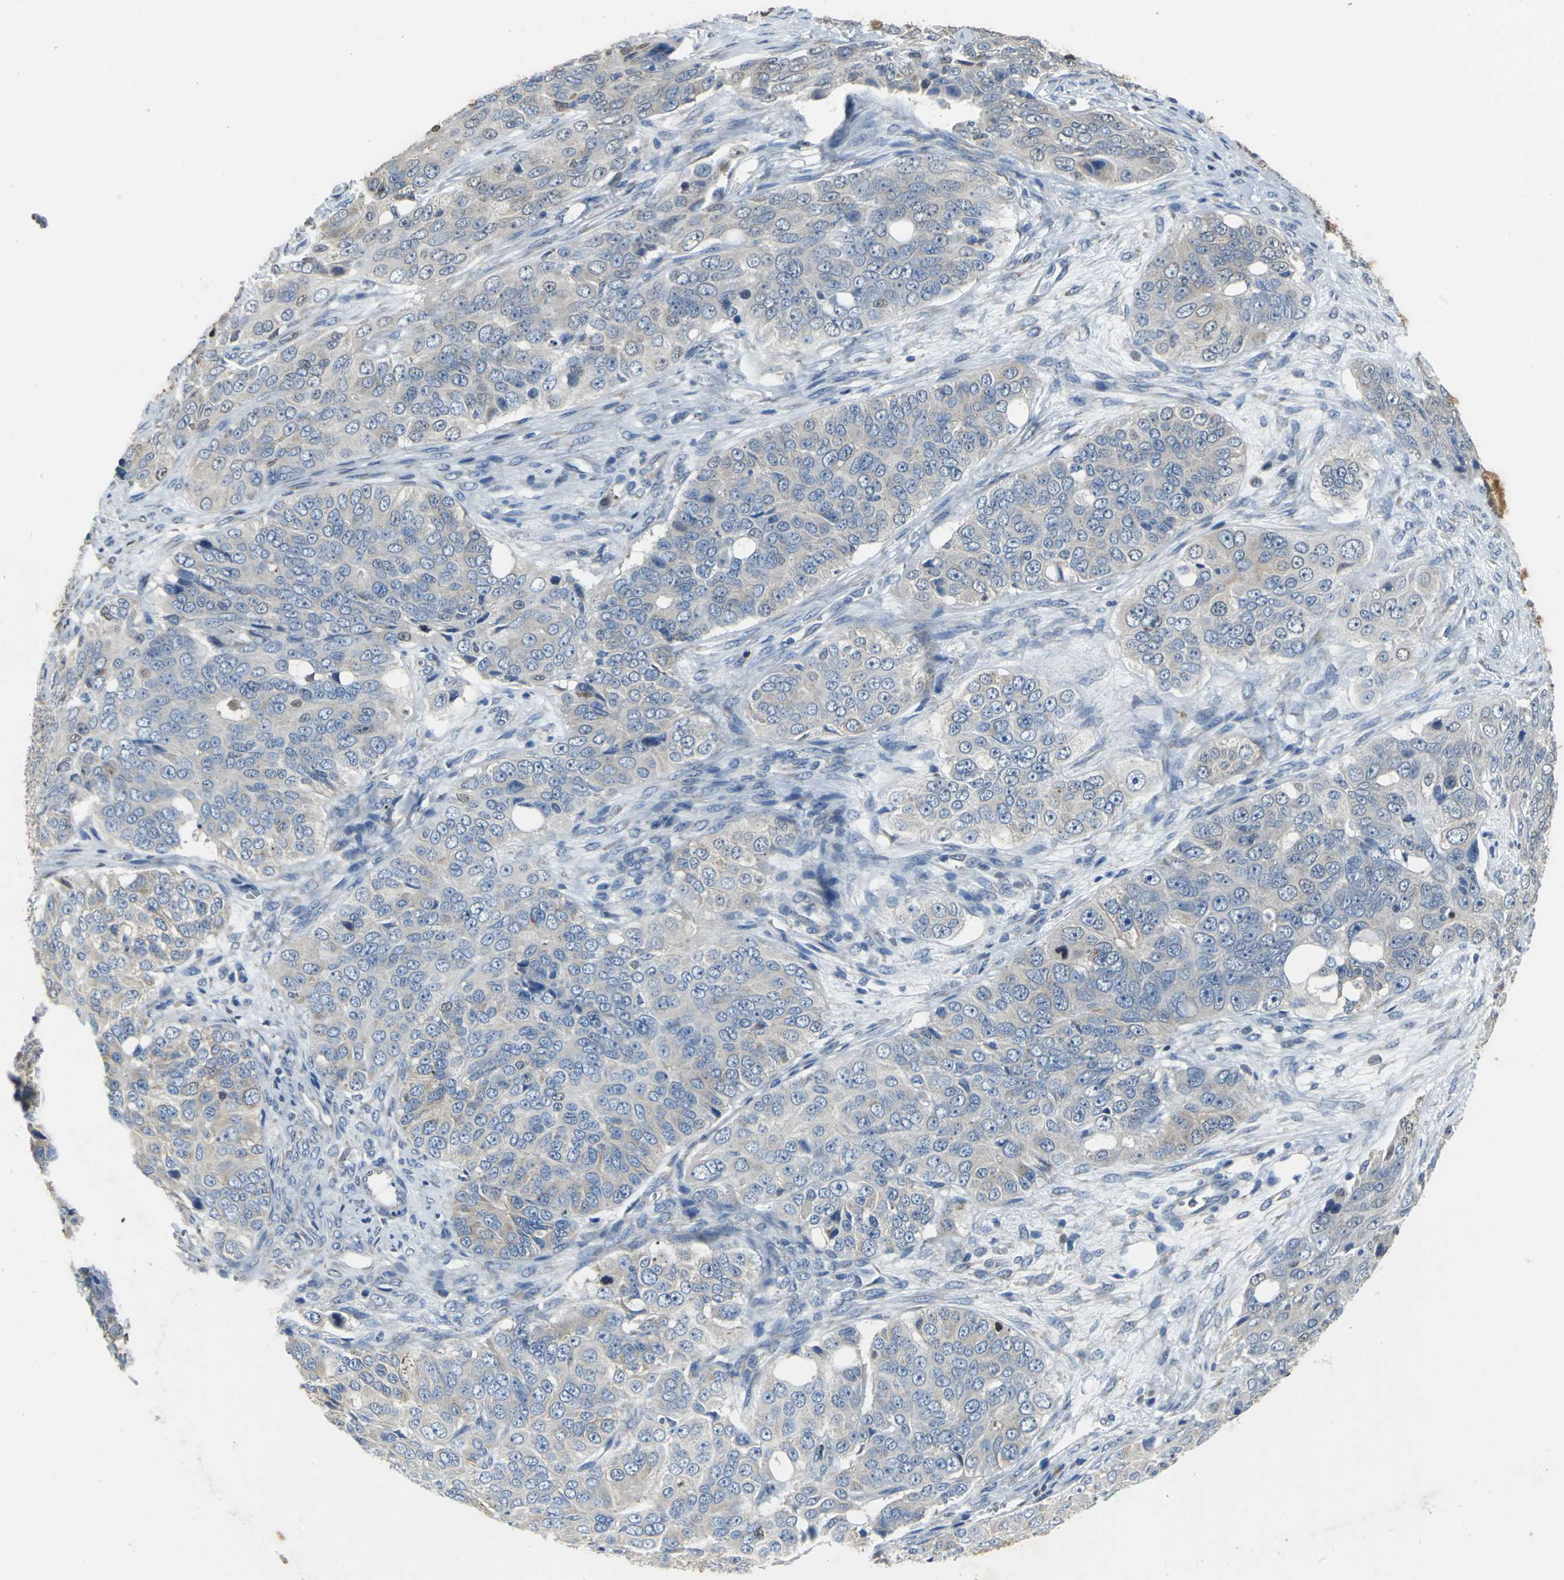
{"staining": {"intensity": "weak", "quantity": "25%-75%", "location": "cytoplasmic/membranous"}, "tissue": "ovarian cancer", "cell_type": "Tumor cells", "image_type": "cancer", "snomed": [{"axis": "morphology", "description": "Carcinoma, endometroid"}, {"axis": "topography", "description": "Ovary"}], "caption": "Approximately 25%-75% of tumor cells in human ovarian cancer demonstrate weak cytoplasmic/membranous protein staining as visualized by brown immunohistochemical staining.", "gene": "EIF5A", "patient": {"sex": "female", "age": 51}}